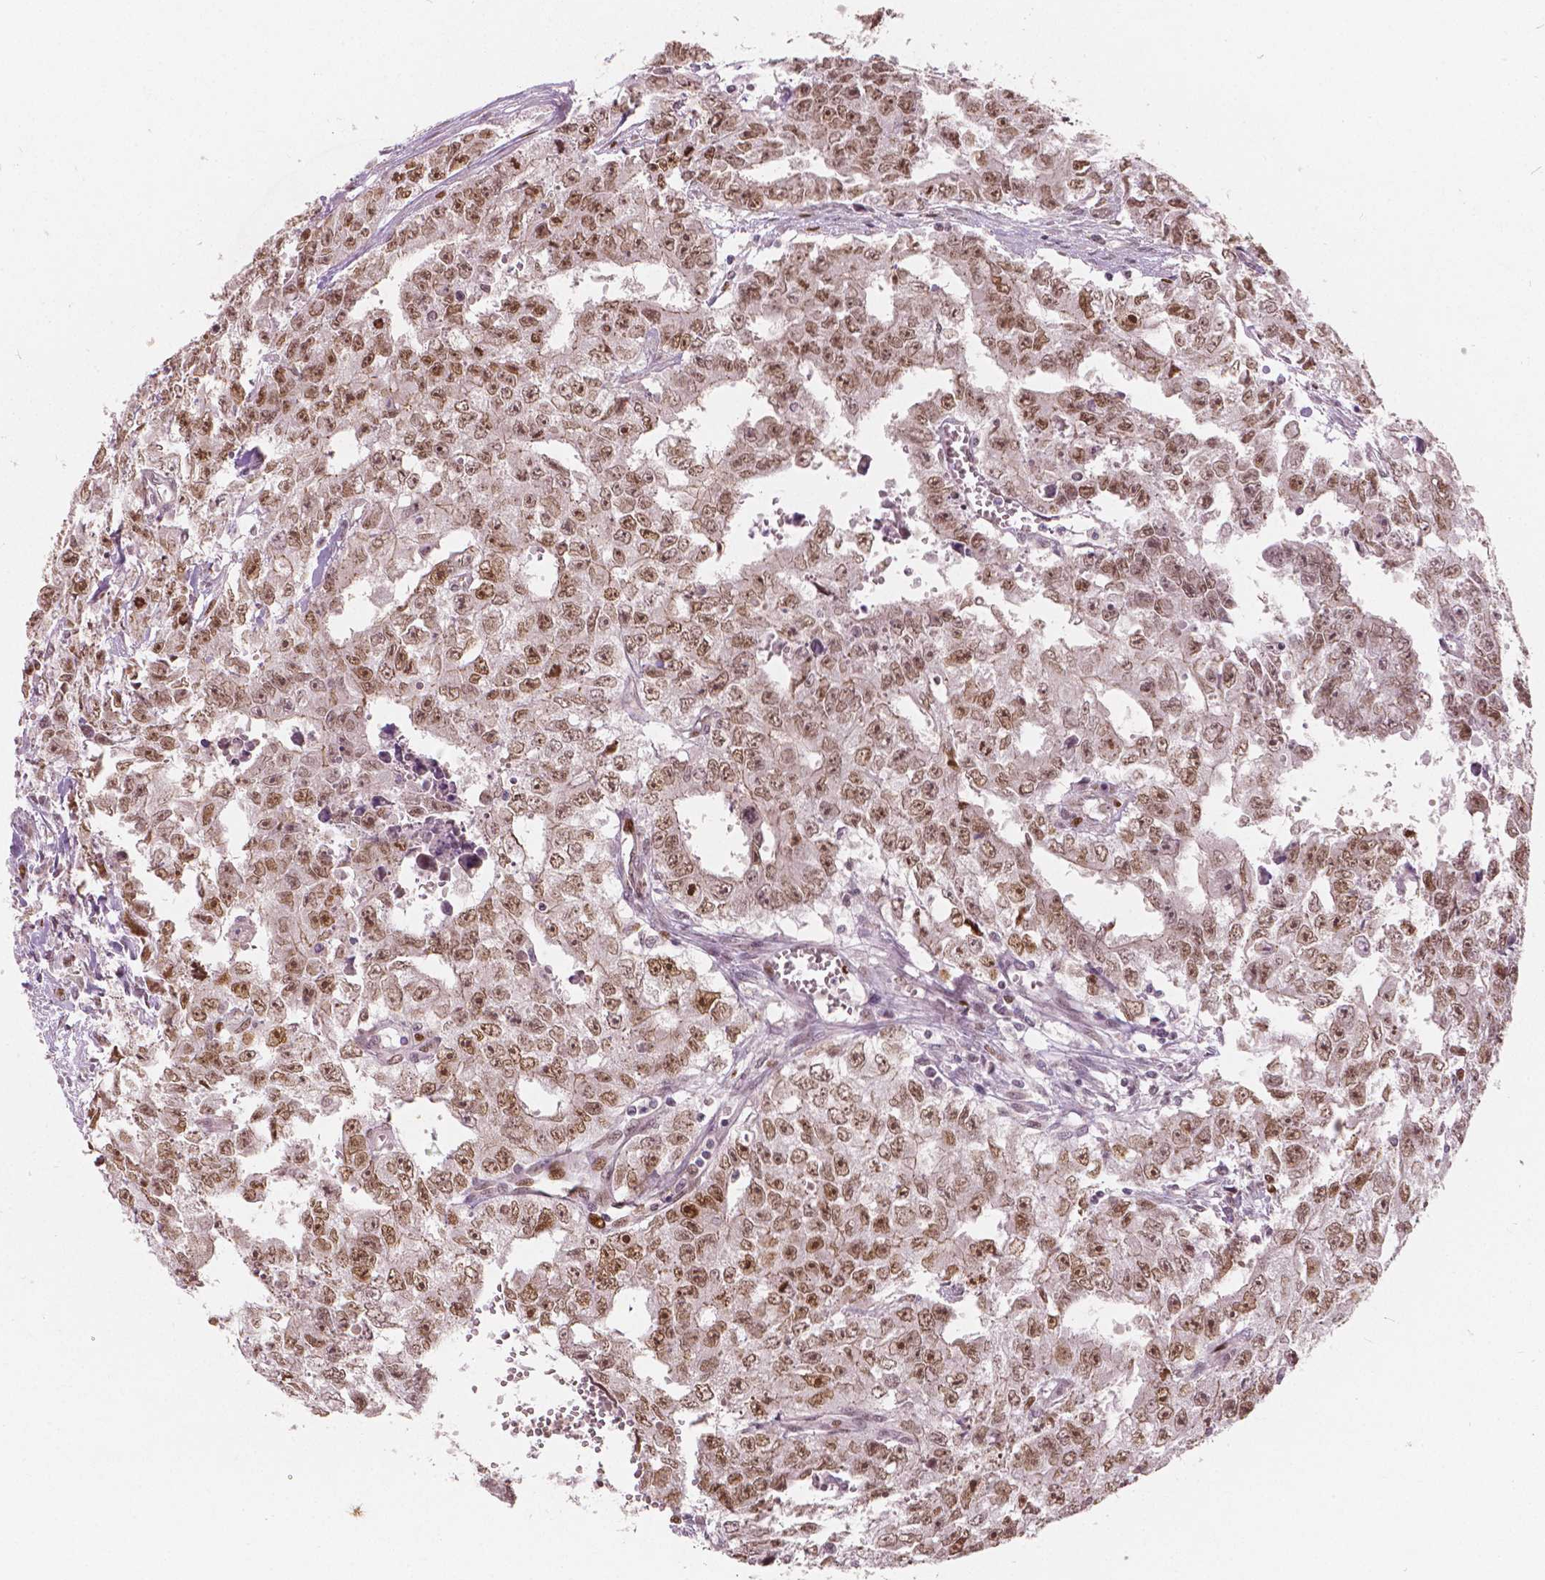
{"staining": {"intensity": "strong", "quantity": ">75%", "location": "nuclear"}, "tissue": "testis cancer", "cell_type": "Tumor cells", "image_type": "cancer", "snomed": [{"axis": "morphology", "description": "Carcinoma, Embryonal, NOS"}, {"axis": "morphology", "description": "Teratoma, malignant, NOS"}, {"axis": "topography", "description": "Testis"}], "caption": "Testis malignant teratoma was stained to show a protein in brown. There is high levels of strong nuclear positivity in about >75% of tumor cells.", "gene": "NSD2", "patient": {"sex": "male", "age": 24}}